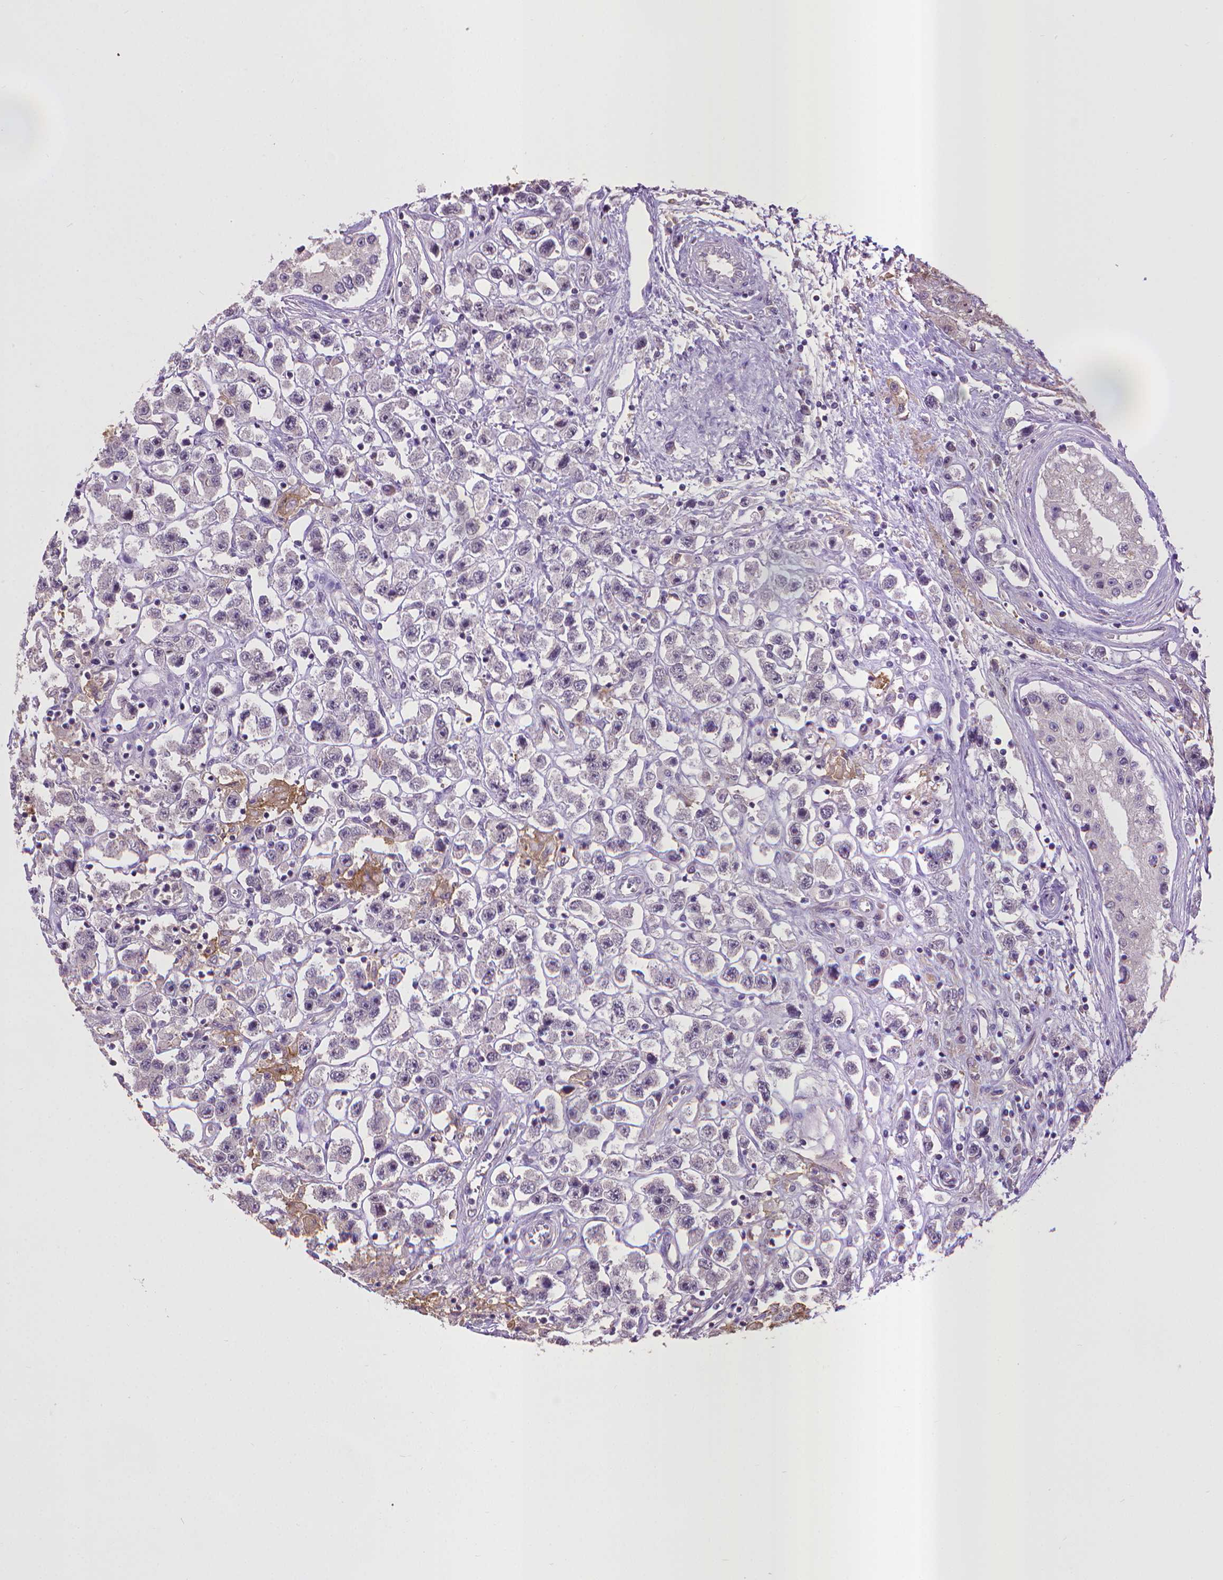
{"staining": {"intensity": "negative", "quantity": "none", "location": "none"}, "tissue": "testis cancer", "cell_type": "Tumor cells", "image_type": "cancer", "snomed": [{"axis": "morphology", "description": "Seminoma, NOS"}, {"axis": "topography", "description": "Testis"}], "caption": "This photomicrograph is of seminoma (testis) stained with immunohistochemistry (IHC) to label a protein in brown with the nuclei are counter-stained blue. There is no positivity in tumor cells.", "gene": "CPM", "patient": {"sex": "male", "age": 45}}